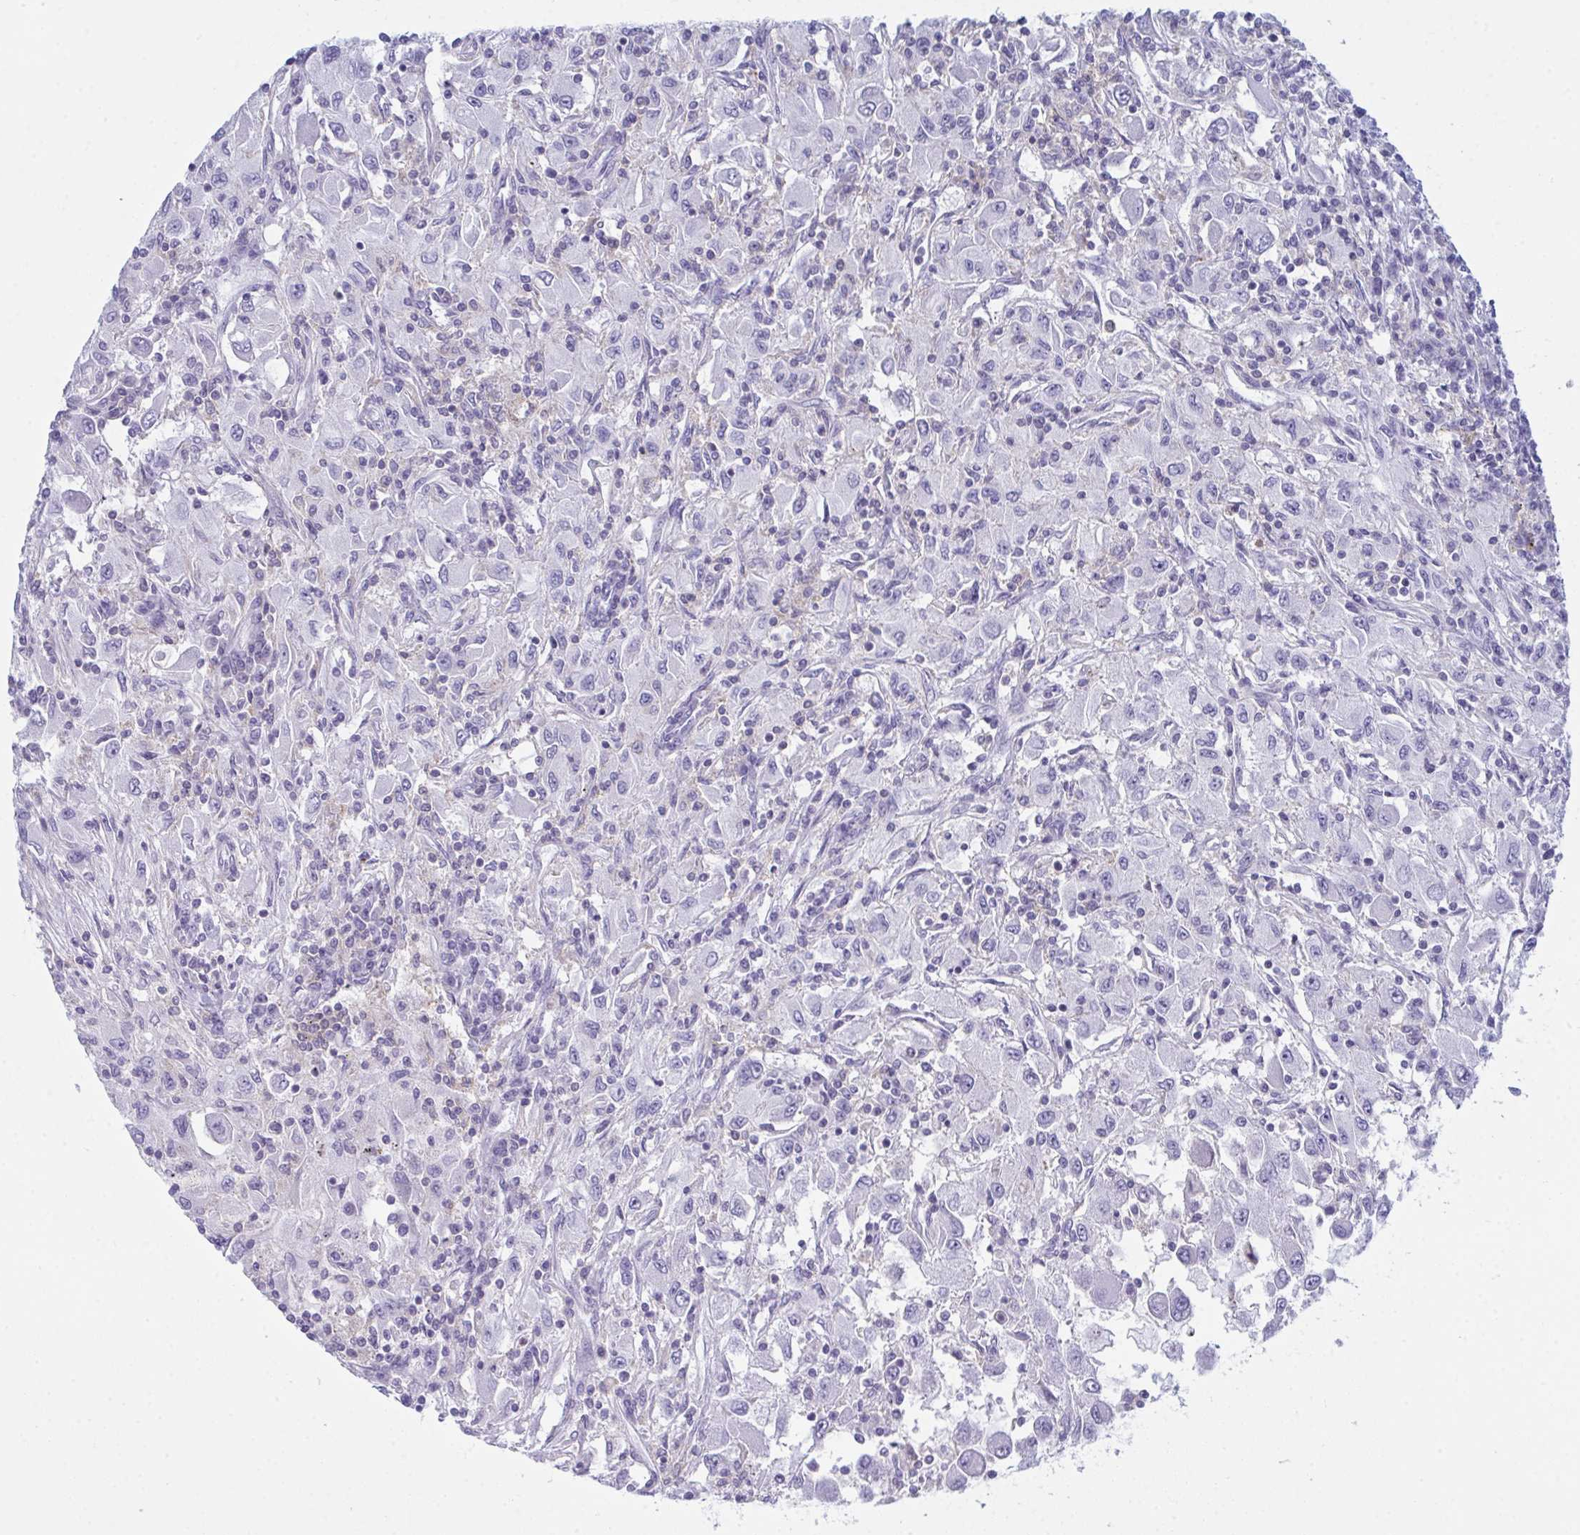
{"staining": {"intensity": "negative", "quantity": "none", "location": "none"}, "tissue": "renal cancer", "cell_type": "Tumor cells", "image_type": "cancer", "snomed": [{"axis": "morphology", "description": "Adenocarcinoma, NOS"}, {"axis": "topography", "description": "Kidney"}], "caption": "This is a micrograph of immunohistochemistry (IHC) staining of adenocarcinoma (renal), which shows no positivity in tumor cells.", "gene": "MYO1F", "patient": {"sex": "female", "age": 67}}